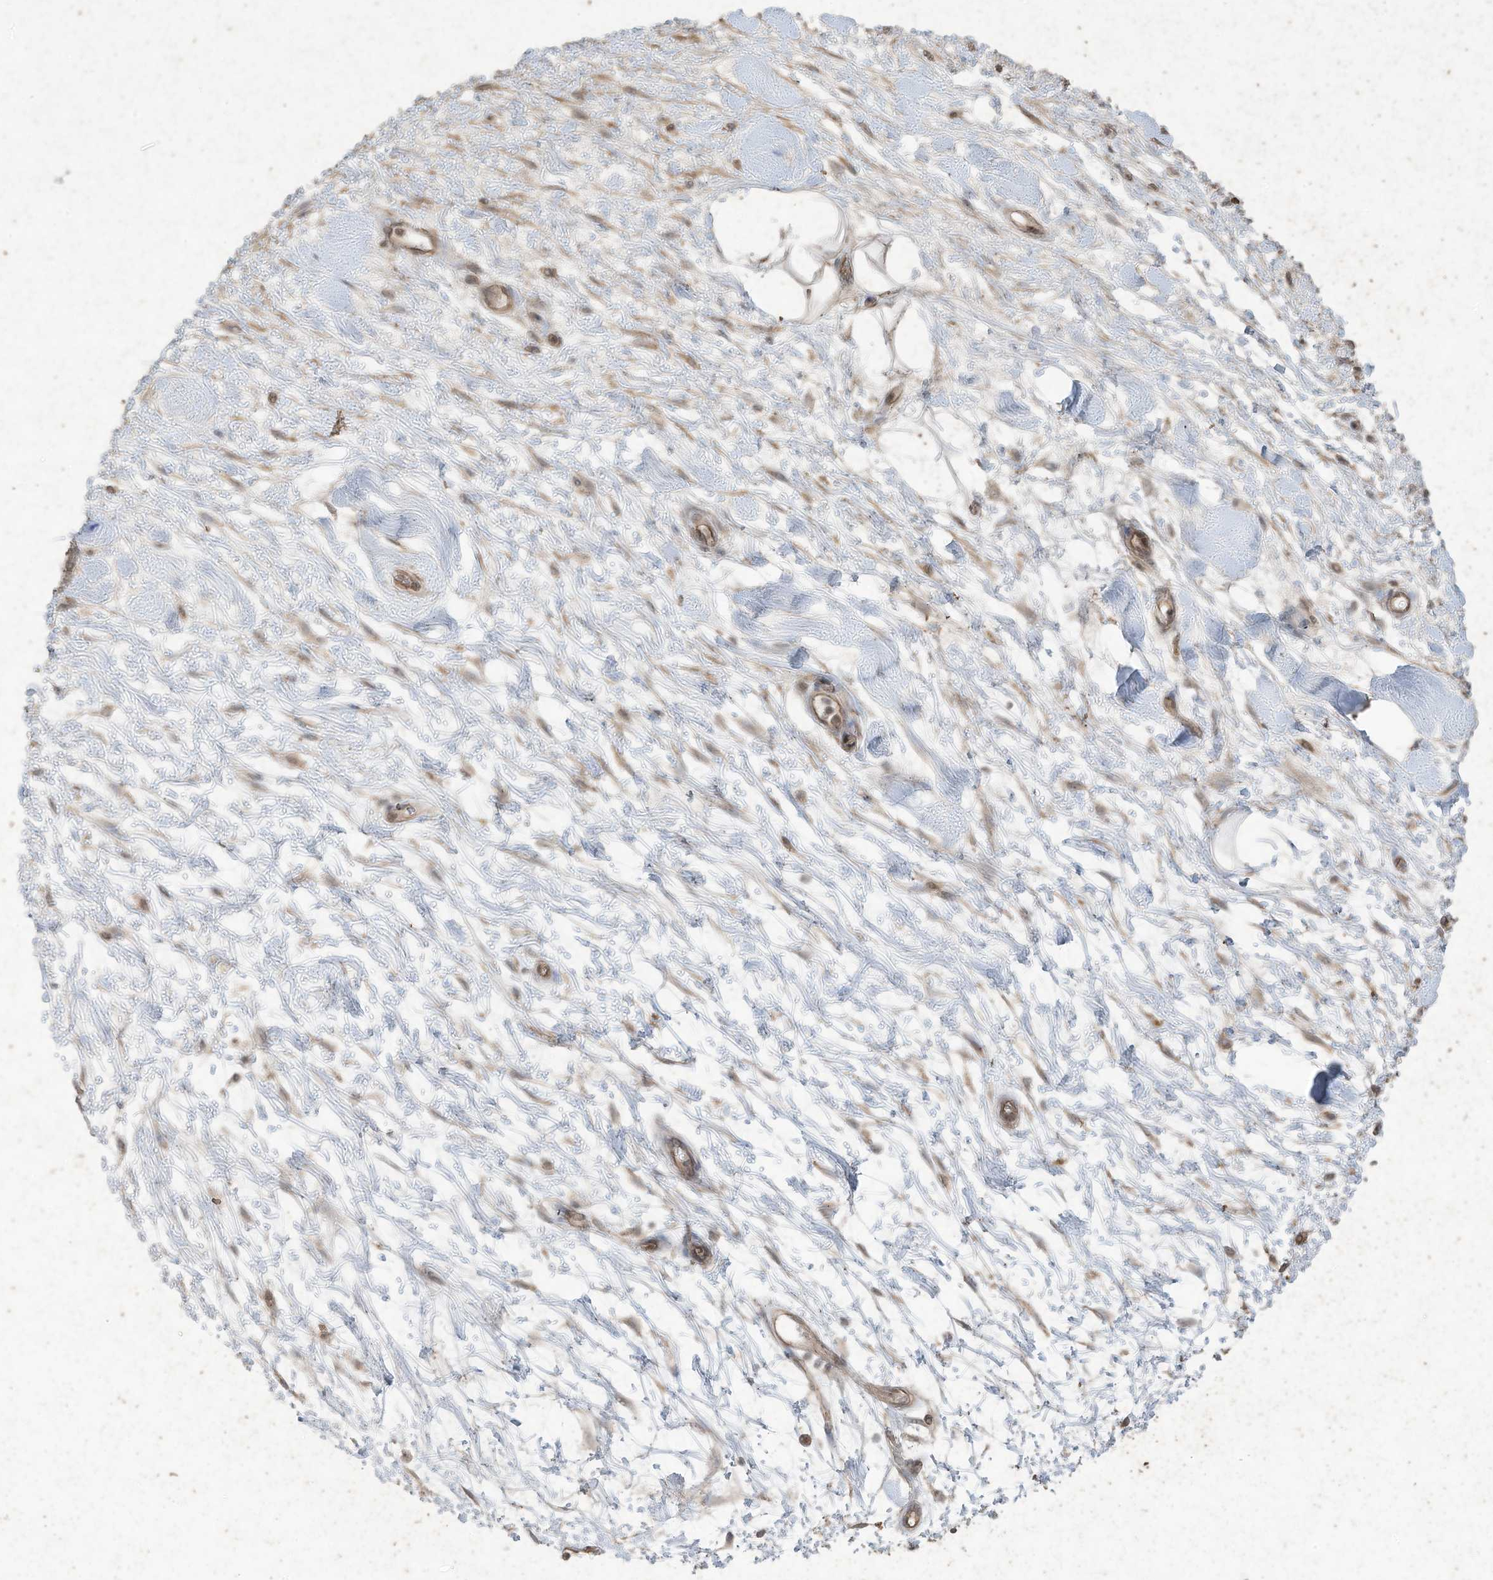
{"staining": {"intensity": "weak", "quantity": "25%-75%", "location": "cytoplasmic/membranous"}, "tissue": "adipose tissue", "cell_type": "Adipocytes", "image_type": "normal", "snomed": [{"axis": "morphology", "description": "Normal tissue, NOS"}, {"axis": "morphology", "description": "Adenocarcinoma, NOS"}, {"axis": "topography", "description": "Pancreas"}, {"axis": "topography", "description": "Peripheral nerve tissue"}], "caption": "Immunohistochemistry (DAB (3,3'-diaminobenzidine)) staining of normal human adipose tissue exhibits weak cytoplasmic/membranous protein positivity in approximately 25%-75% of adipocytes.", "gene": "MATN2", "patient": {"sex": "male", "age": 59}}